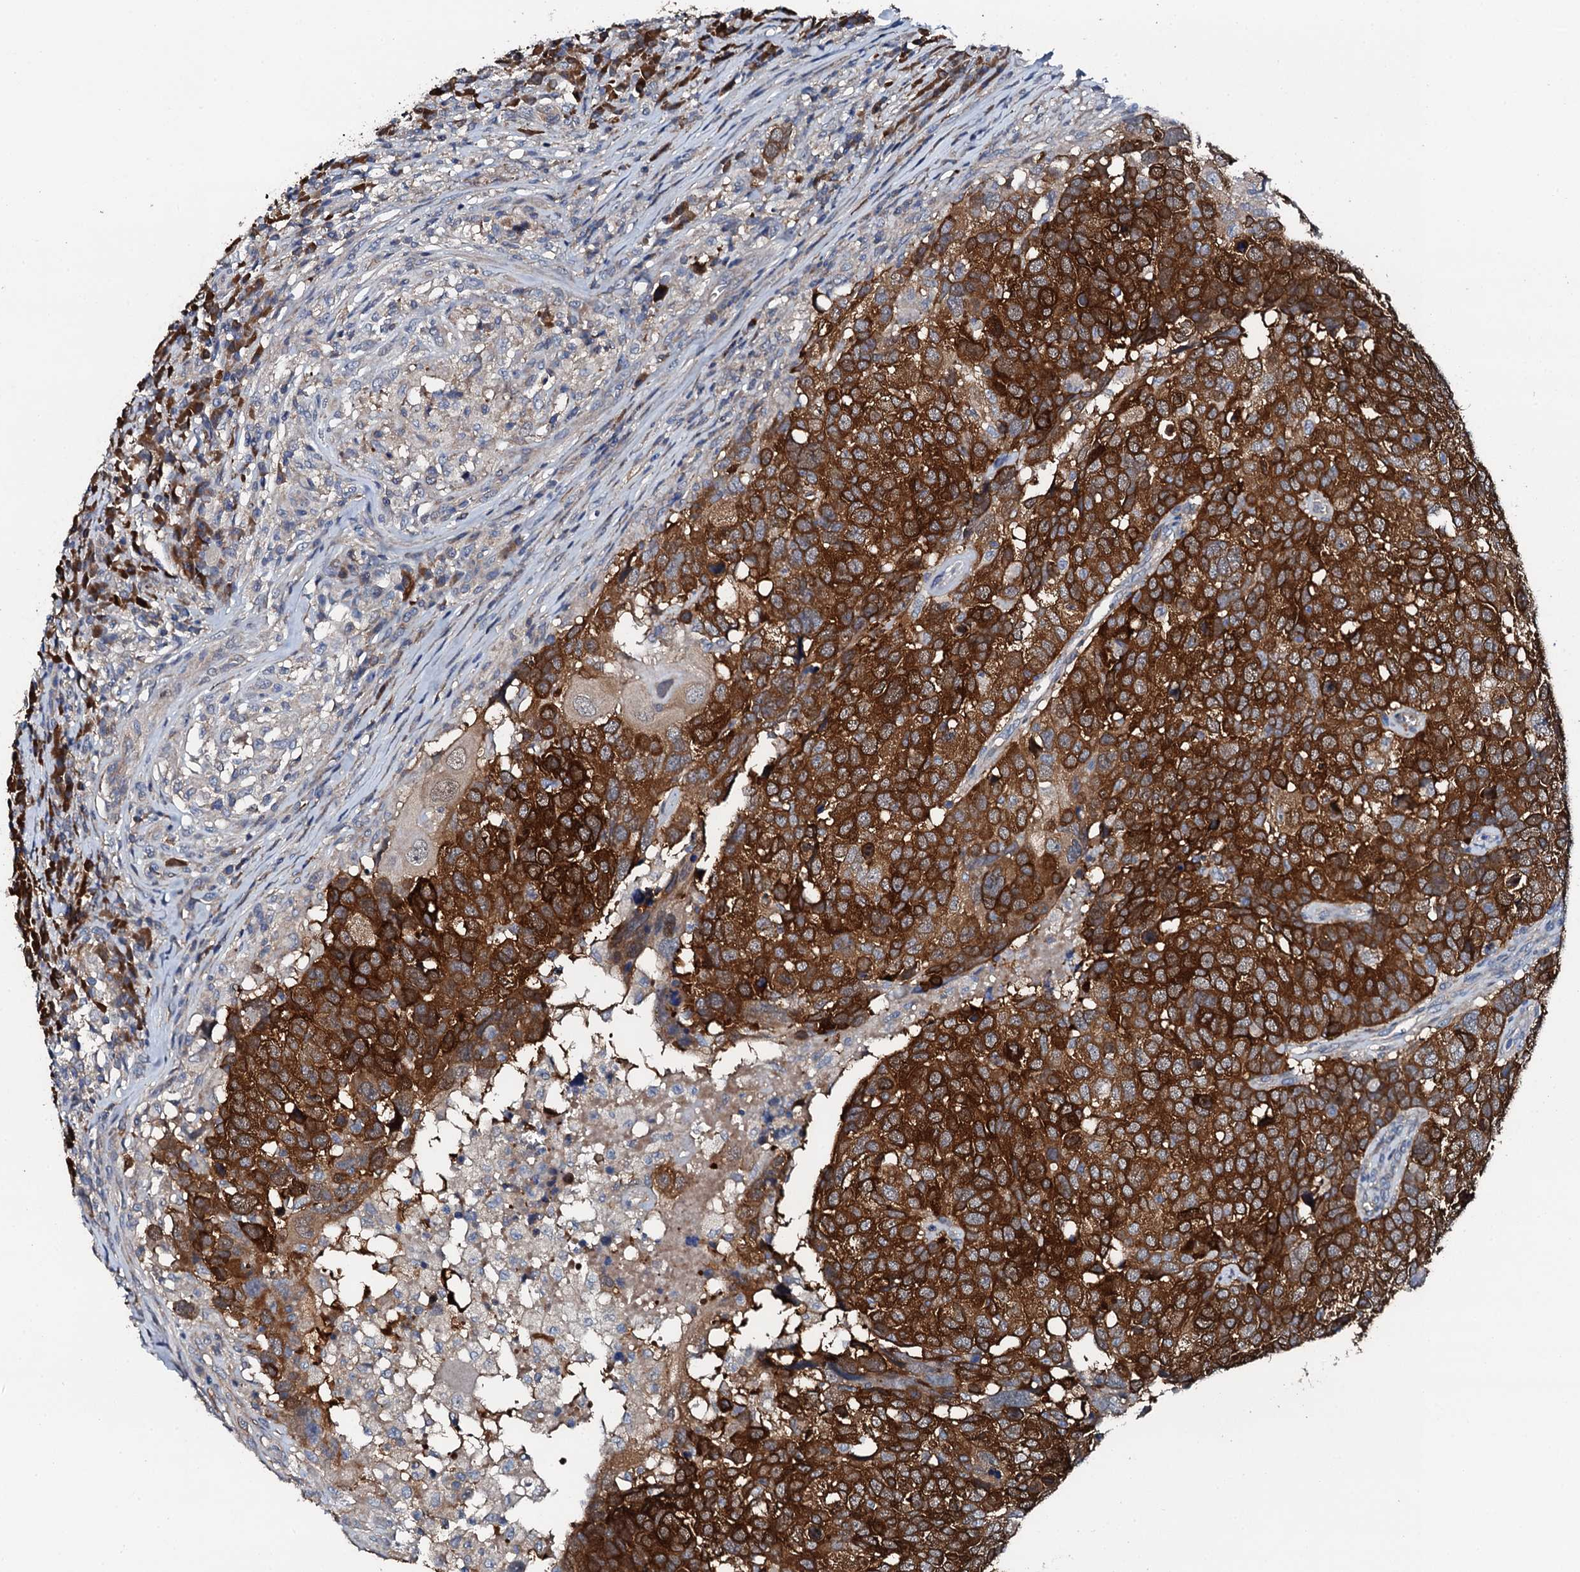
{"staining": {"intensity": "strong", "quantity": ">75%", "location": "cytoplasmic/membranous"}, "tissue": "head and neck cancer", "cell_type": "Tumor cells", "image_type": "cancer", "snomed": [{"axis": "morphology", "description": "Squamous cell carcinoma, NOS"}, {"axis": "topography", "description": "Head-Neck"}], "caption": "Head and neck cancer (squamous cell carcinoma) stained for a protein reveals strong cytoplasmic/membranous positivity in tumor cells. Using DAB (brown) and hematoxylin (blue) stains, captured at high magnification using brightfield microscopy.", "gene": "GFOD2", "patient": {"sex": "male", "age": 66}}